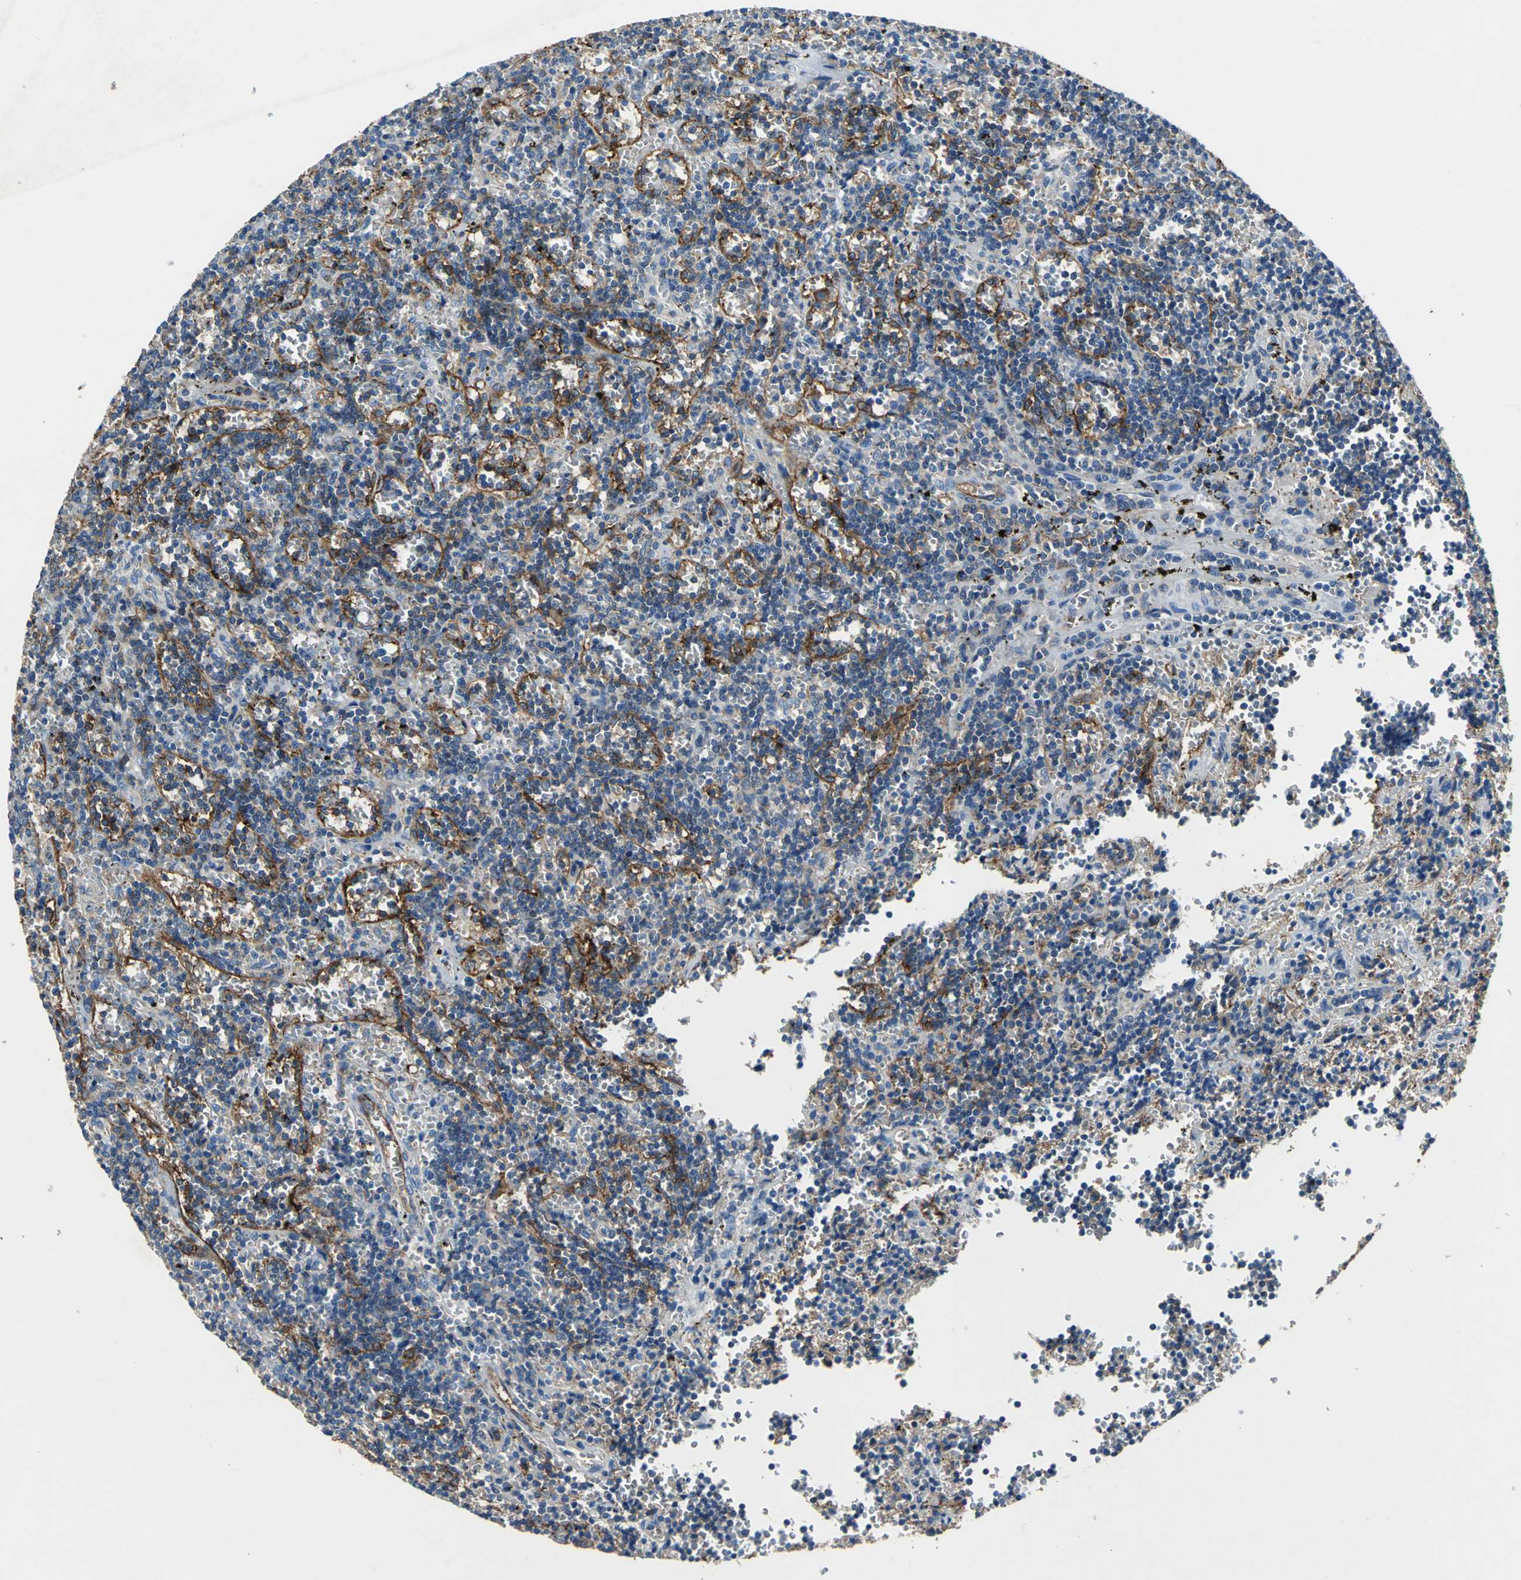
{"staining": {"intensity": "moderate", "quantity": "<25%", "location": "cytoplasmic/membranous"}, "tissue": "lymphoma", "cell_type": "Tumor cells", "image_type": "cancer", "snomed": [{"axis": "morphology", "description": "Malignant lymphoma, non-Hodgkin's type, Low grade"}, {"axis": "topography", "description": "Spleen"}], "caption": "An image of human lymphoma stained for a protein demonstrates moderate cytoplasmic/membranous brown staining in tumor cells. The protein is stained brown, and the nuclei are stained in blue (DAB (3,3'-diaminobenzidine) IHC with brightfield microscopy, high magnification).", "gene": "RPS13", "patient": {"sex": "male", "age": 60}}